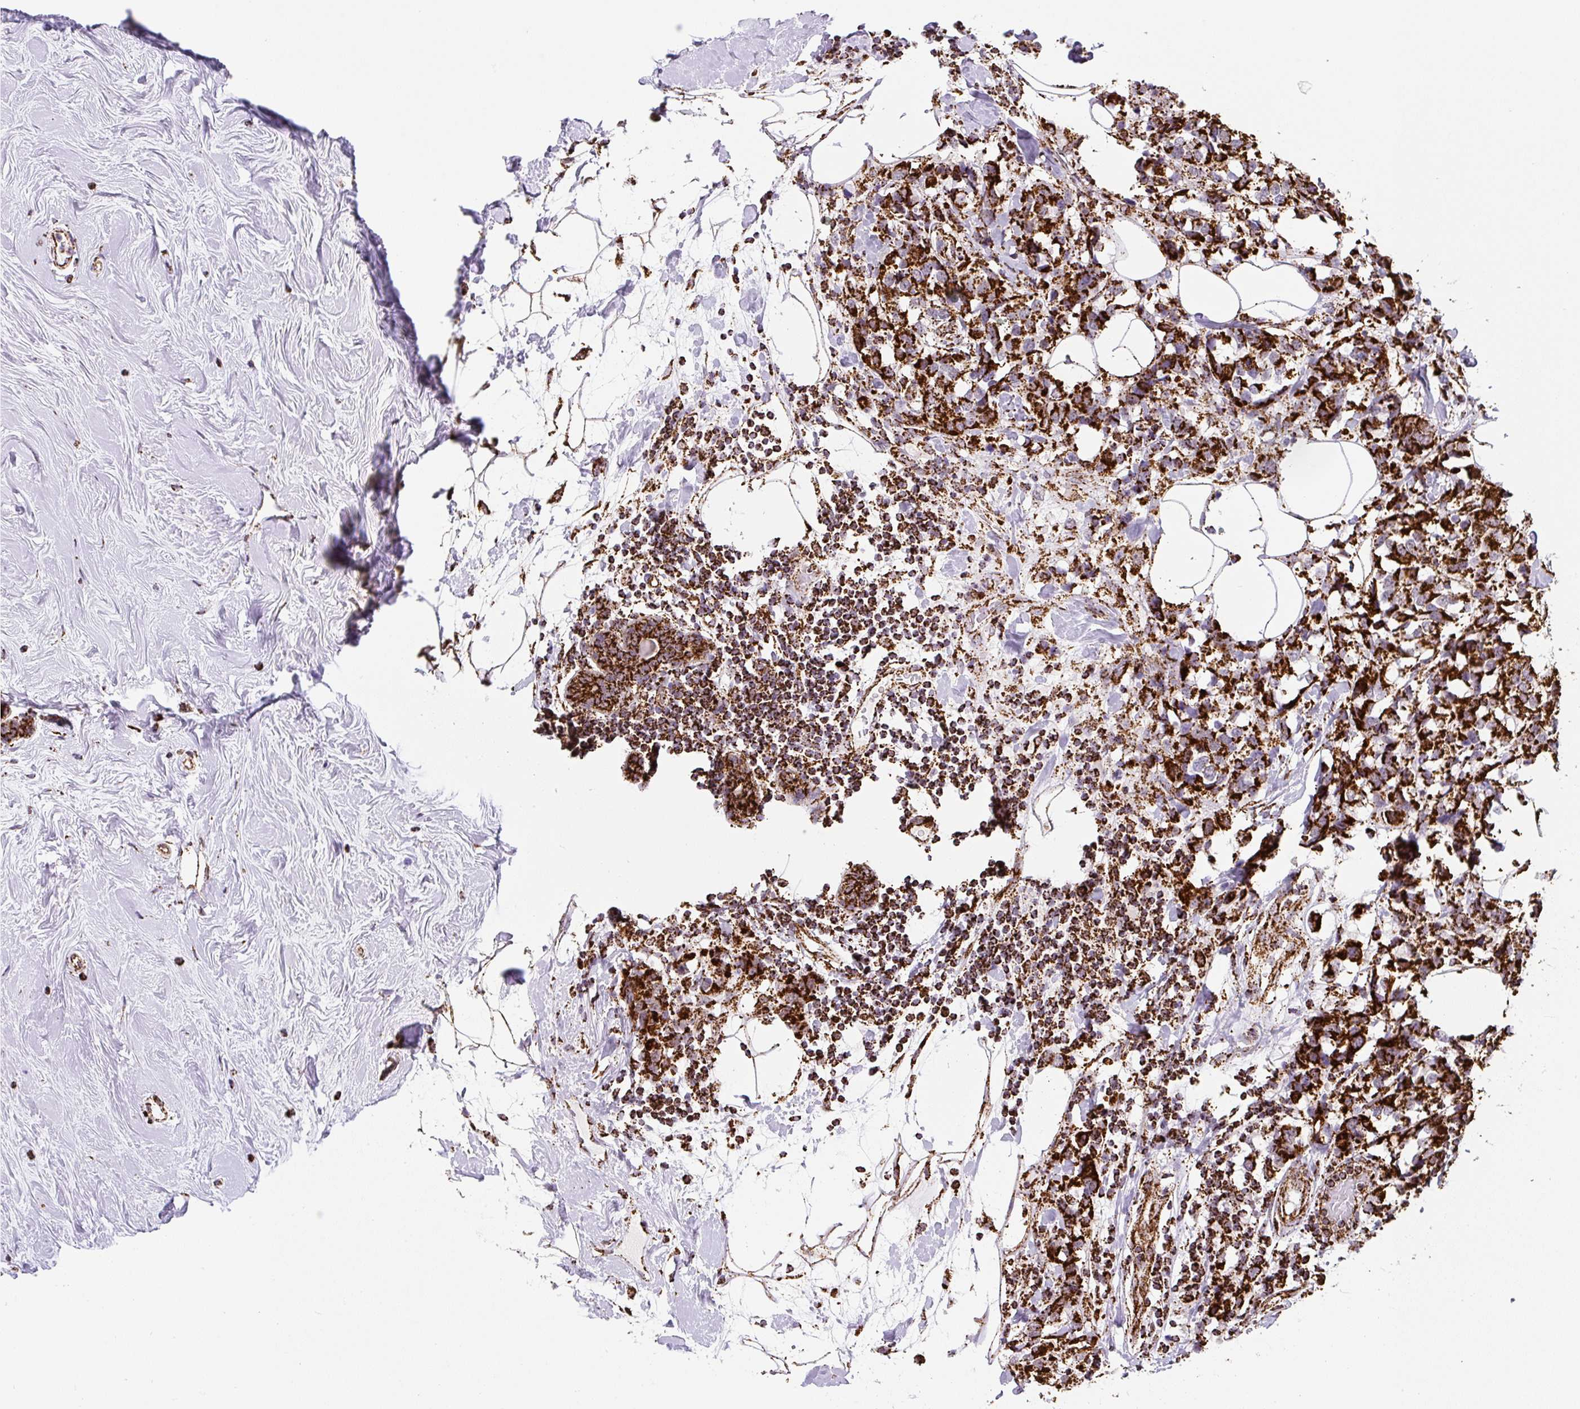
{"staining": {"intensity": "strong", "quantity": ">75%", "location": "cytoplasmic/membranous"}, "tissue": "breast cancer", "cell_type": "Tumor cells", "image_type": "cancer", "snomed": [{"axis": "morphology", "description": "Lobular carcinoma"}, {"axis": "topography", "description": "Breast"}], "caption": "An IHC micrograph of neoplastic tissue is shown. Protein staining in brown highlights strong cytoplasmic/membranous positivity in breast cancer (lobular carcinoma) within tumor cells.", "gene": "ATP5F1A", "patient": {"sex": "female", "age": 59}}